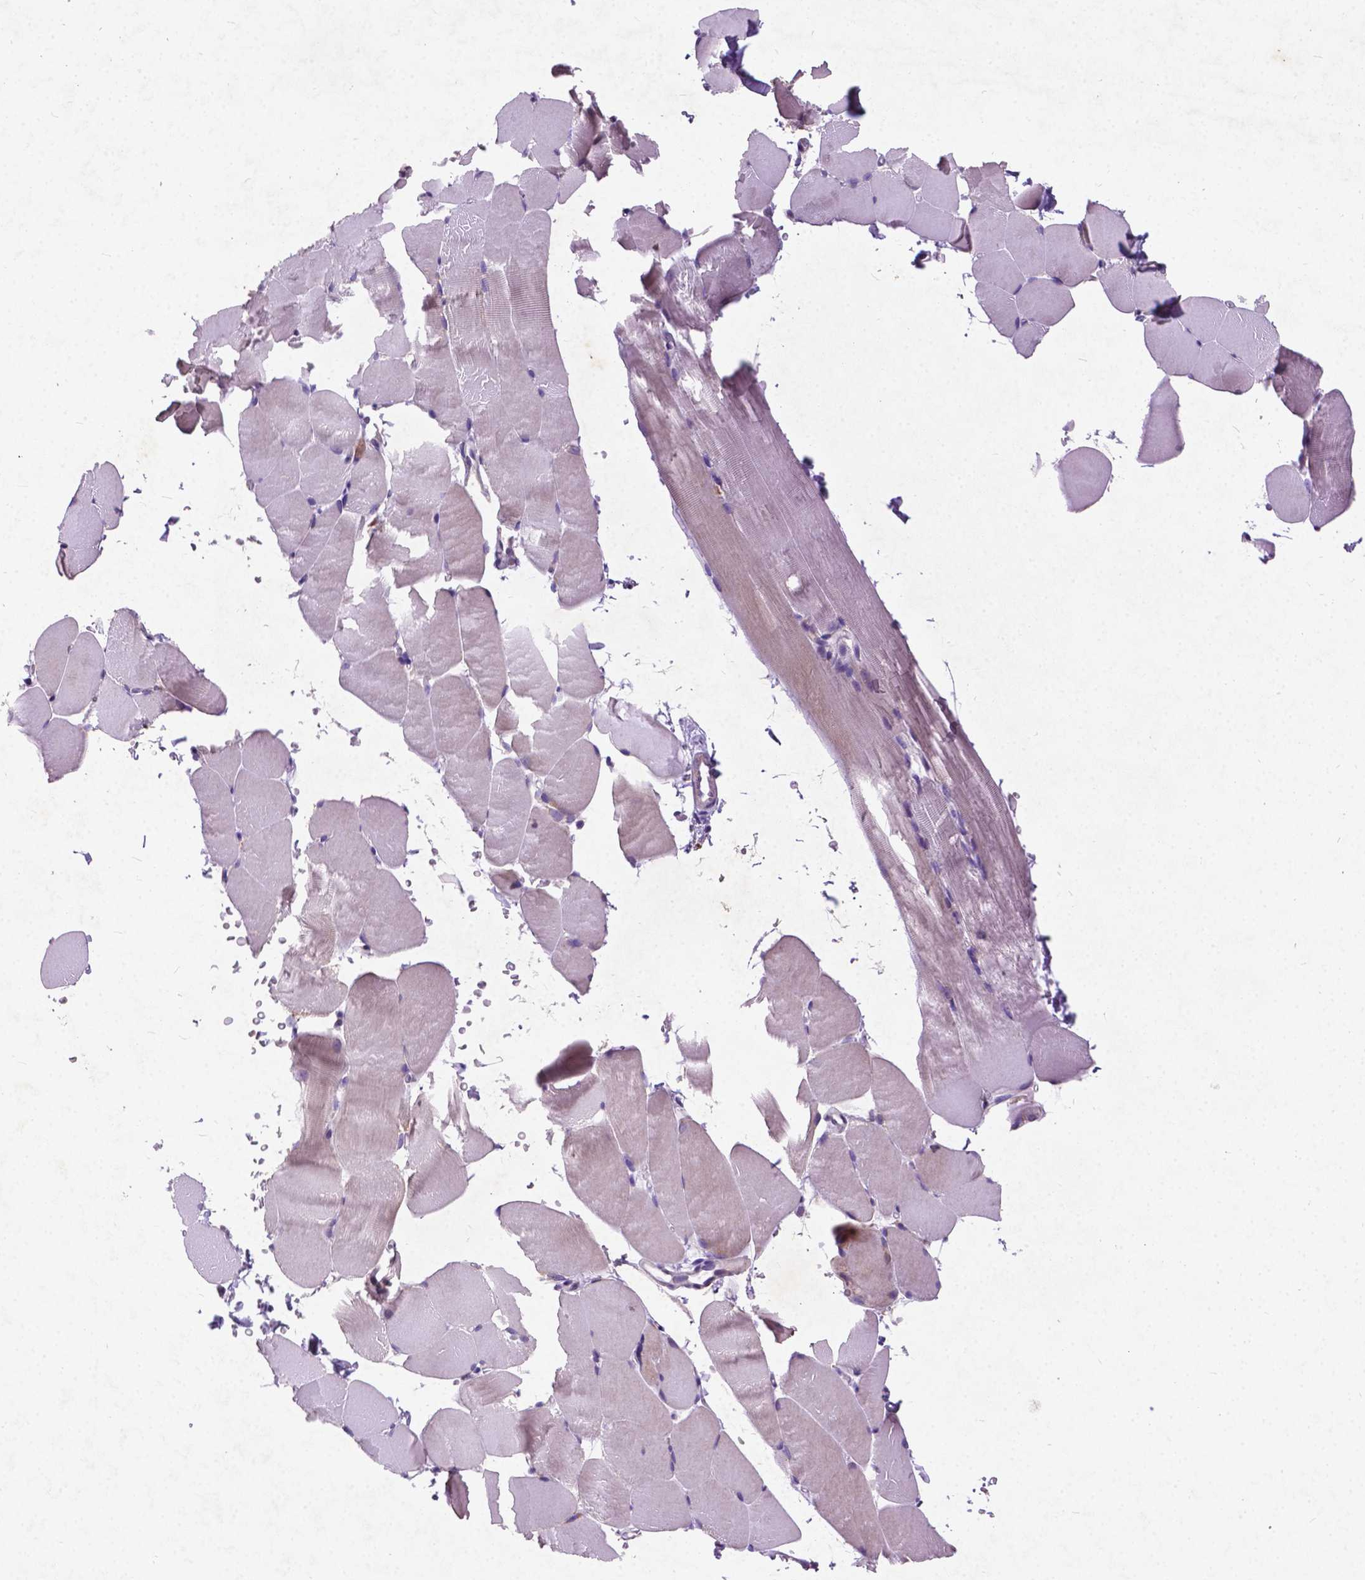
{"staining": {"intensity": "negative", "quantity": "none", "location": "none"}, "tissue": "skeletal muscle", "cell_type": "Myocytes", "image_type": "normal", "snomed": [{"axis": "morphology", "description": "Normal tissue, NOS"}, {"axis": "topography", "description": "Skeletal muscle"}], "caption": "DAB immunohistochemical staining of unremarkable human skeletal muscle reveals no significant staining in myocytes.", "gene": "ATG4D", "patient": {"sex": "female", "age": 37}}